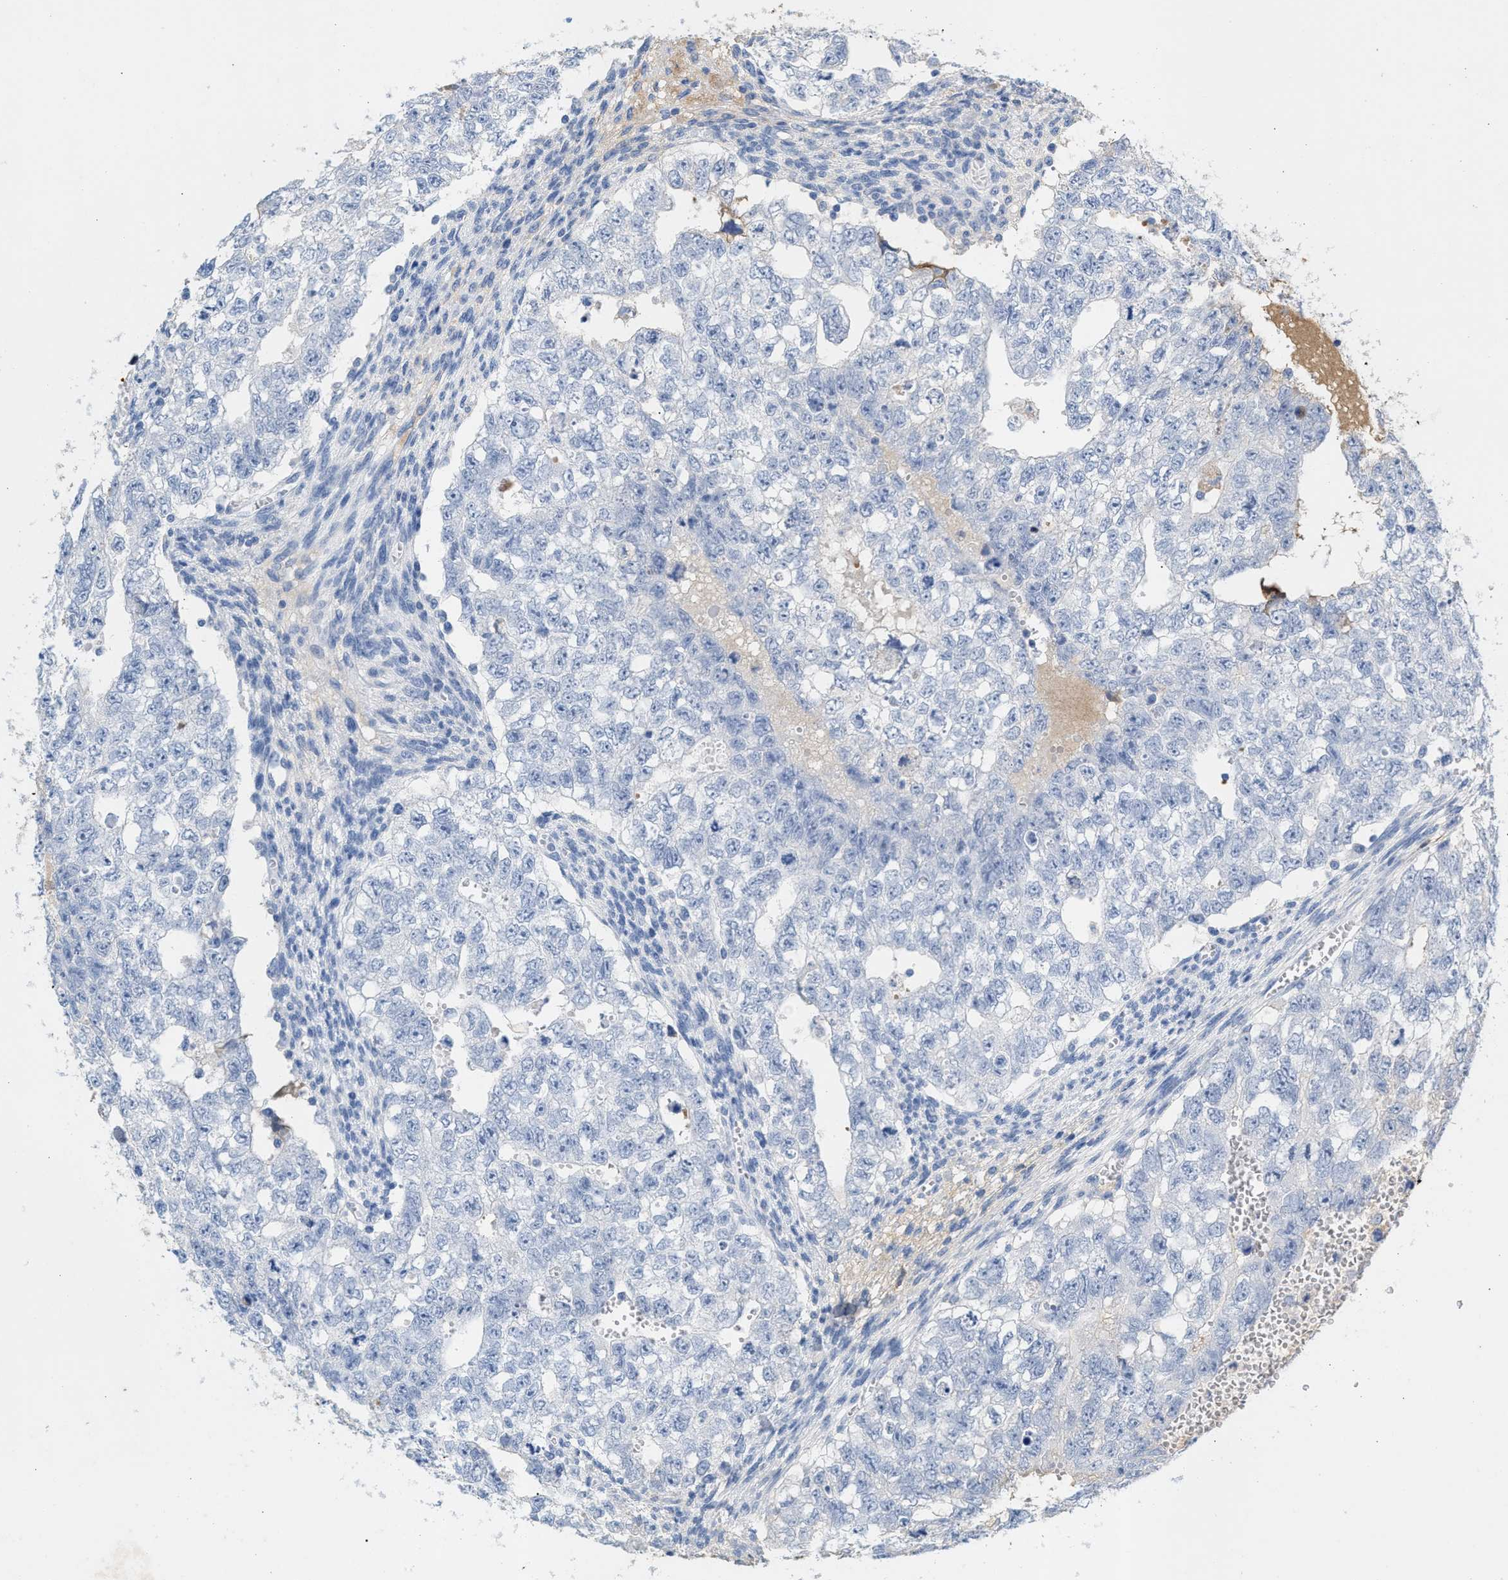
{"staining": {"intensity": "negative", "quantity": "none", "location": "none"}, "tissue": "testis cancer", "cell_type": "Tumor cells", "image_type": "cancer", "snomed": [{"axis": "morphology", "description": "Seminoma, NOS"}, {"axis": "morphology", "description": "Carcinoma, Embryonal, NOS"}, {"axis": "topography", "description": "Testis"}], "caption": "This is a image of immunohistochemistry (IHC) staining of seminoma (testis), which shows no positivity in tumor cells. (DAB (3,3'-diaminobenzidine) immunohistochemistry visualized using brightfield microscopy, high magnification).", "gene": "APOH", "patient": {"sex": "male", "age": 38}}